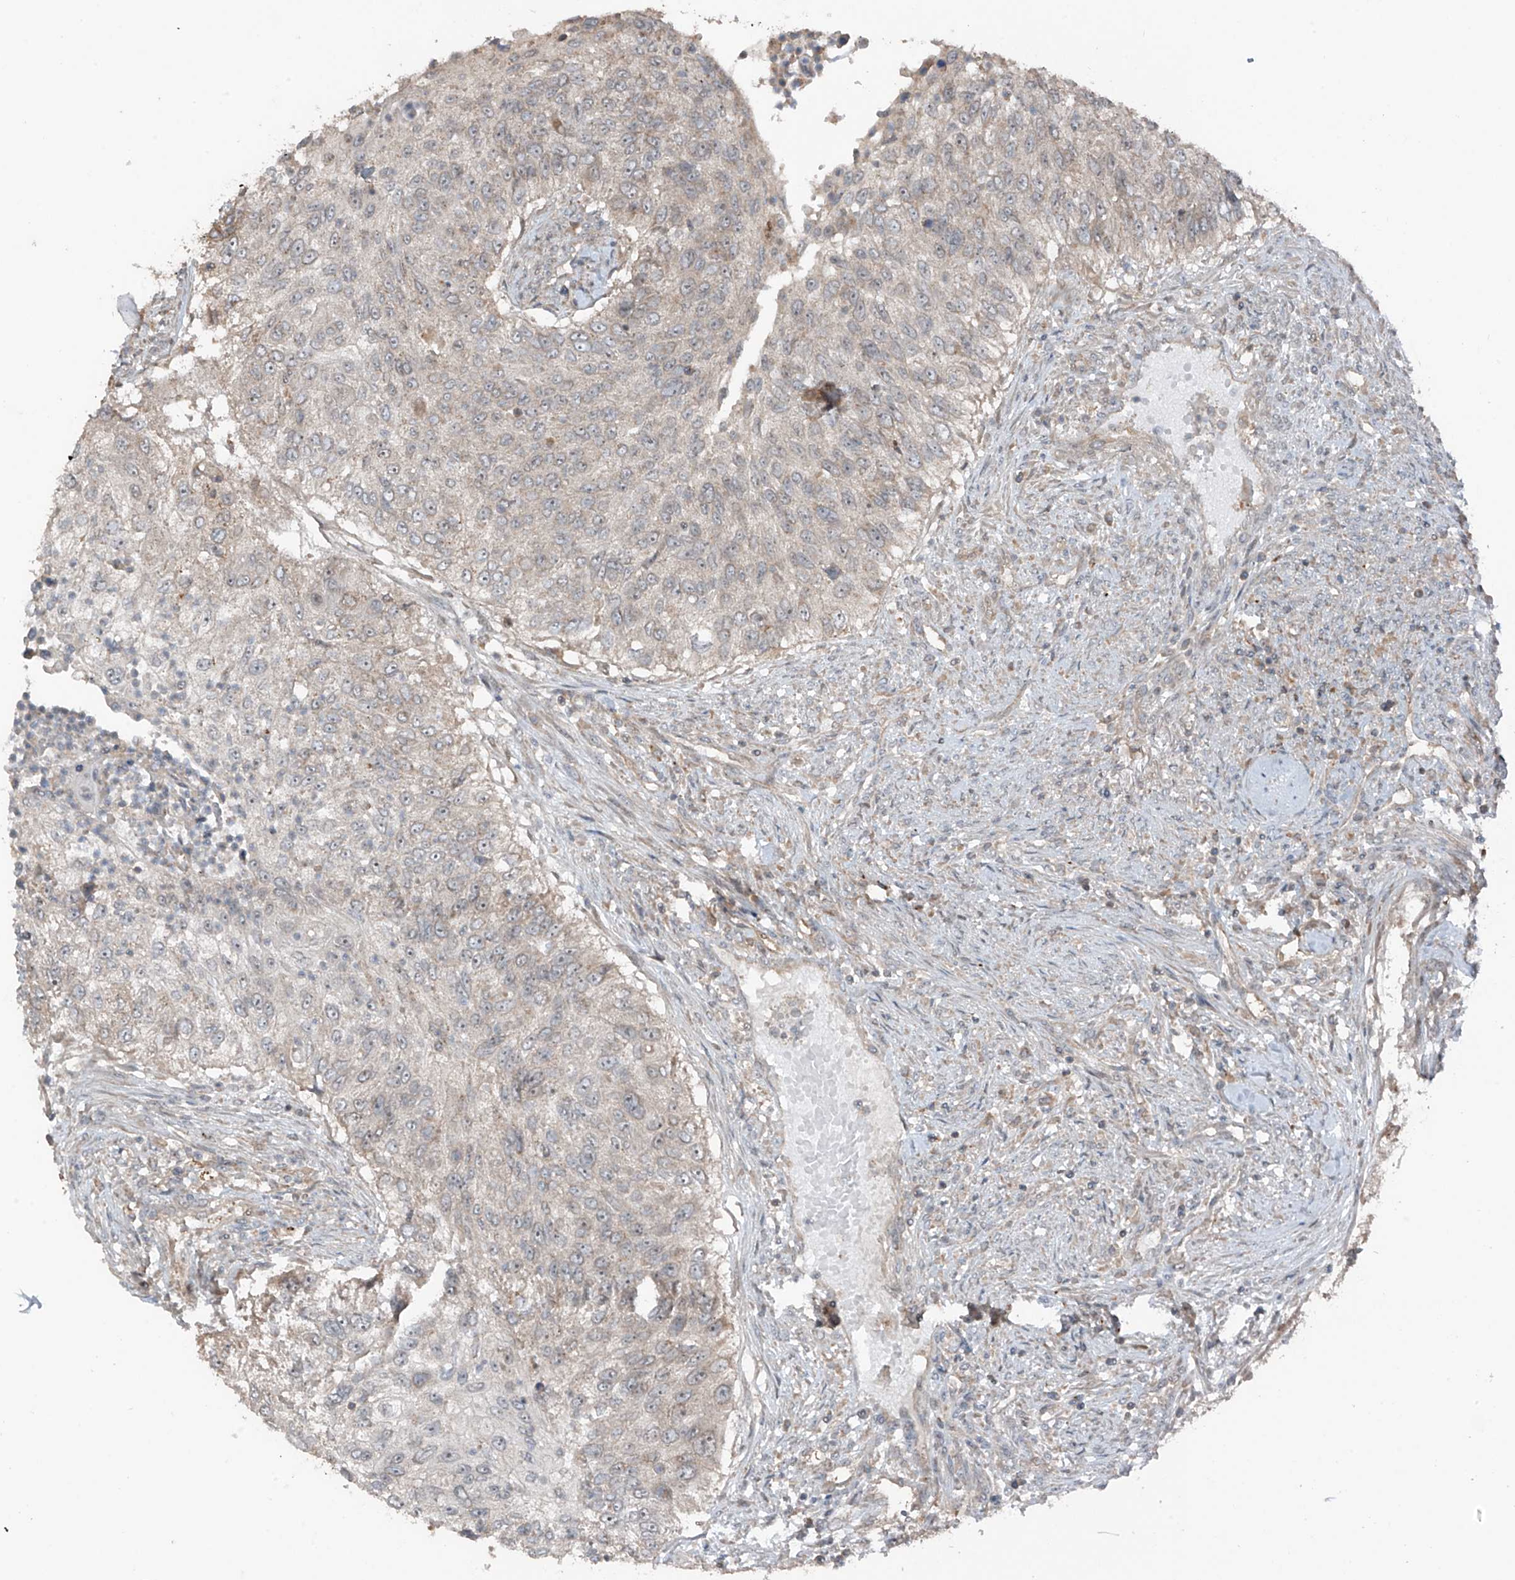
{"staining": {"intensity": "weak", "quantity": "<25%", "location": "cytoplasmic/membranous"}, "tissue": "urothelial cancer", "cell_type": "Tumor cells", "image_type": "cancer", "snomed": [{"axis": "morphology", "description": "Urothelial carcinoma, High grade"}, {"axis": "topography", "description": "Urinary bladder"}], "caption": "Immunohistochemical staining of human urothelial cancer shows no significant positivity in tumor cells.", "gene": "TXNDC9", "patient": {"sex": "female", "age": 60}}